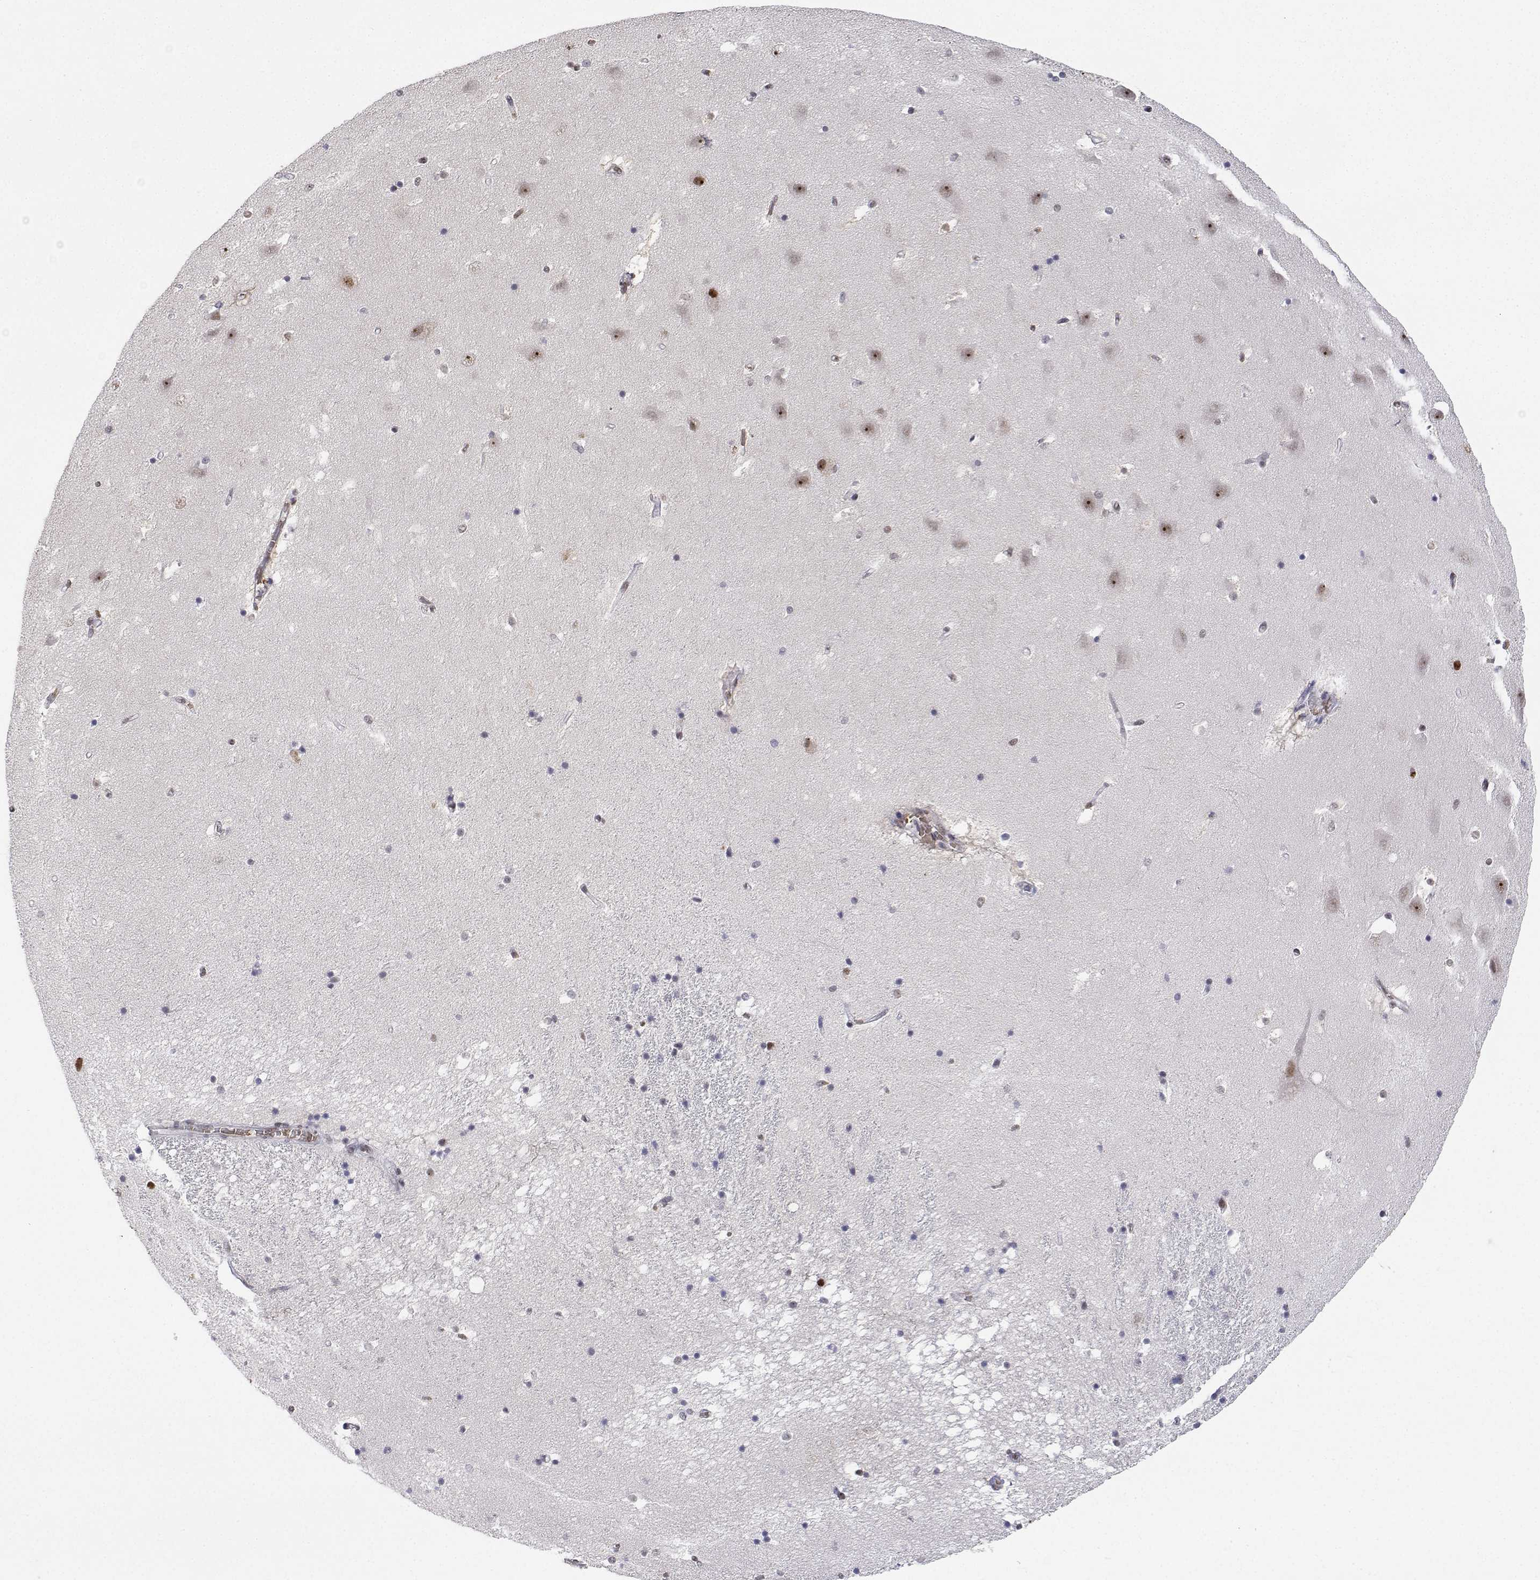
{"staining": {"intensity": "moderate", "quantity": "<25%", "location": "nuclear"}, "tissue": "hippocampus", "cell_type": "Glial cells", "image_type": "normal", "snomed": [{"axis": "morphology", "description": "Normal tissue, NOS"}, {"axis": "topography", "description": "Hippocampus"}], "caption": "IHC micrograph of normal hippocampus: hippocampus stained using immunohistochemistry displays low levels of moderate protein expression localized specifically in the nuclear of glial cells, appearing as a nuclear brown color.", "gene": "ADAR", "patient": {"sex": "male", "age": 58}}